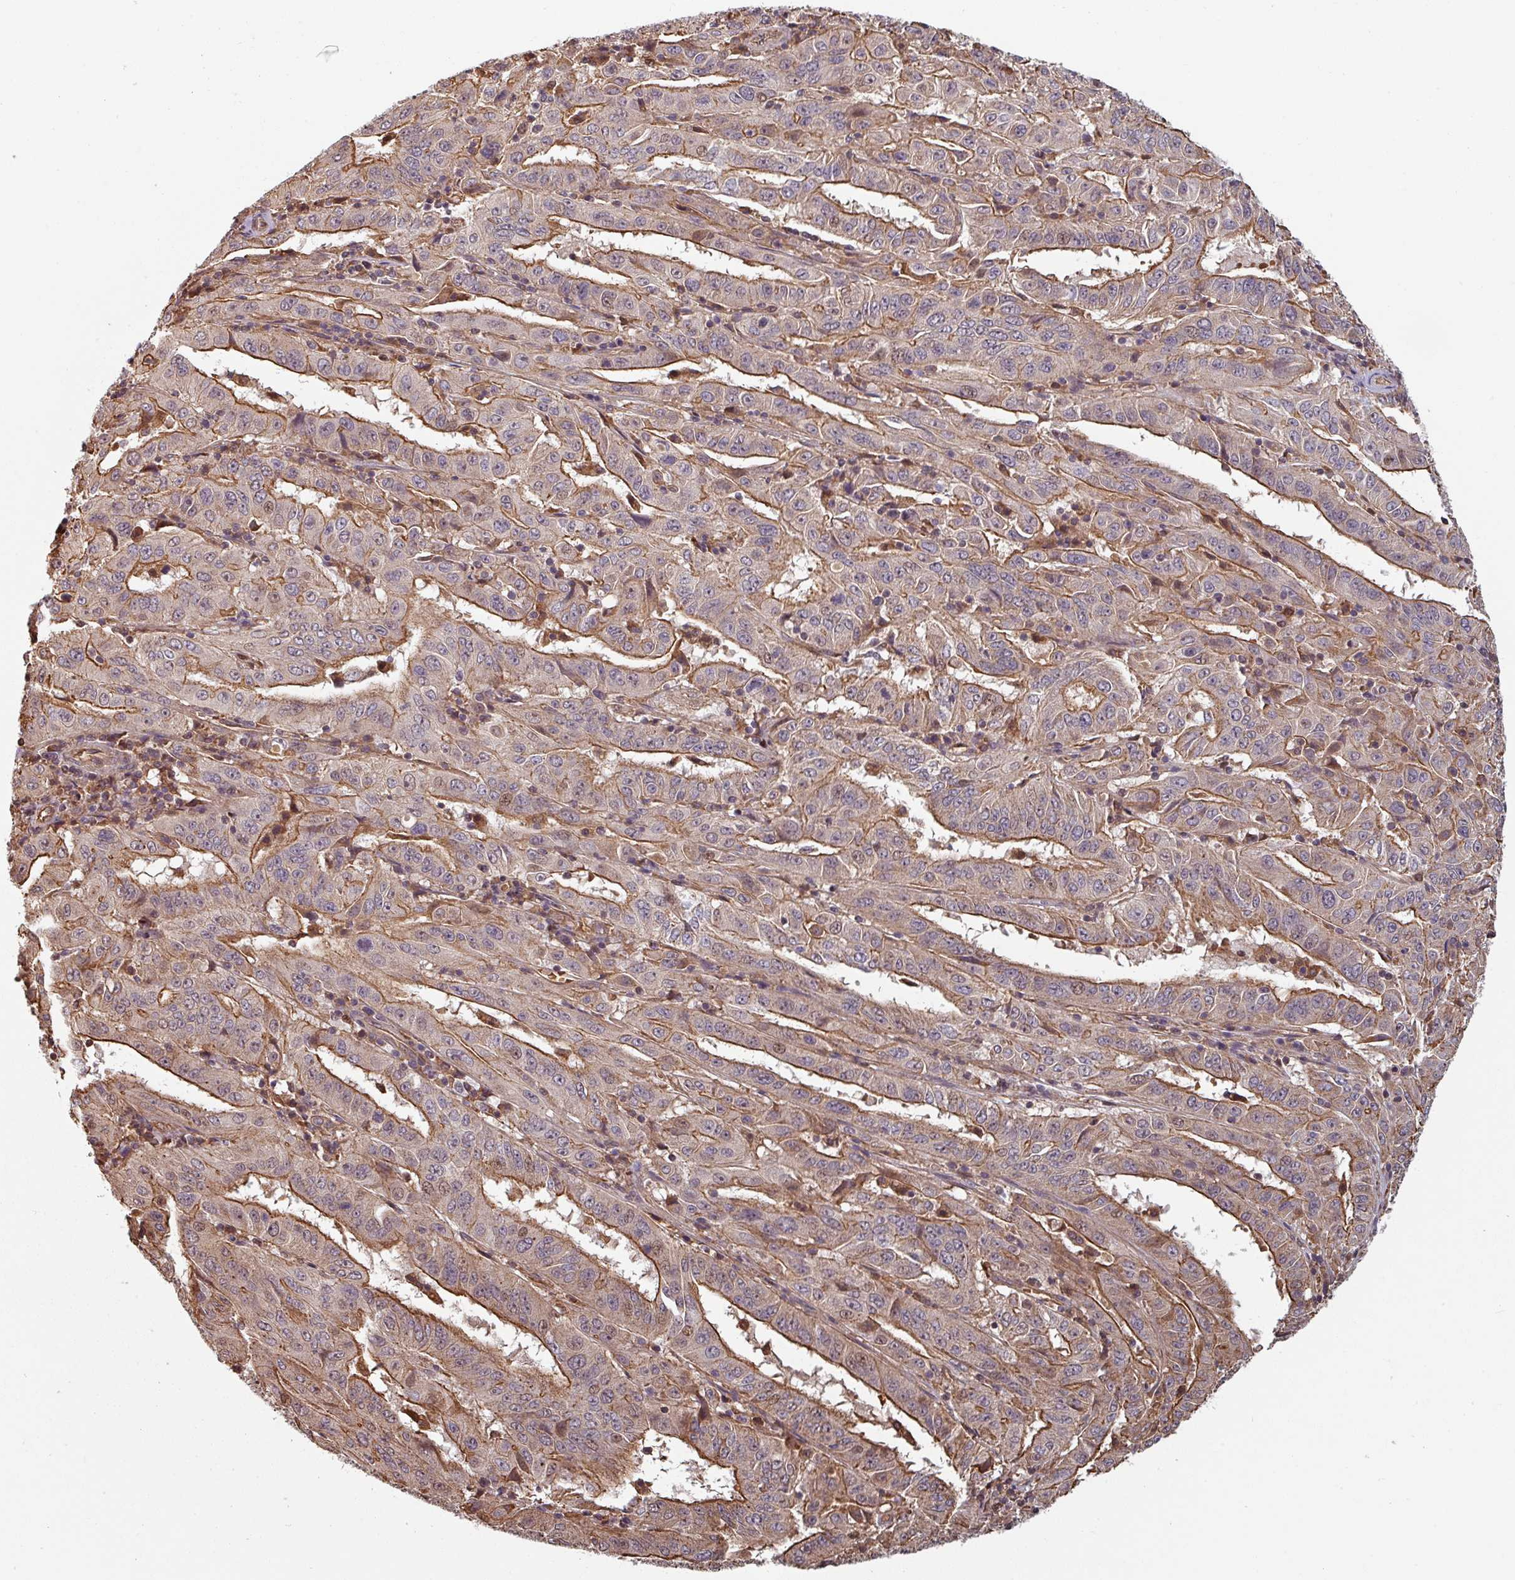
{"staining": {"intensity": "moderate", "quantity": "25%-75%", "location": "cytoplasmic/membranous"}, "tissue": "pancreatic cancer", "cell_type": "Tumor cells", "image_type": "cancer", "snomed": [{"axis": "morphology", "description": "Adenocarcinoma, NOS"}, {"axis": "topography", "description": "Pancreas"}], "caption": "This is an image of IHC staining of pancreatic adenocarcinoma, which shows moderate positivity in the cytoplasmic/membranous of tumor cells.", "gene": "EID1", "patient": {"sex": "male", "age": 63}}